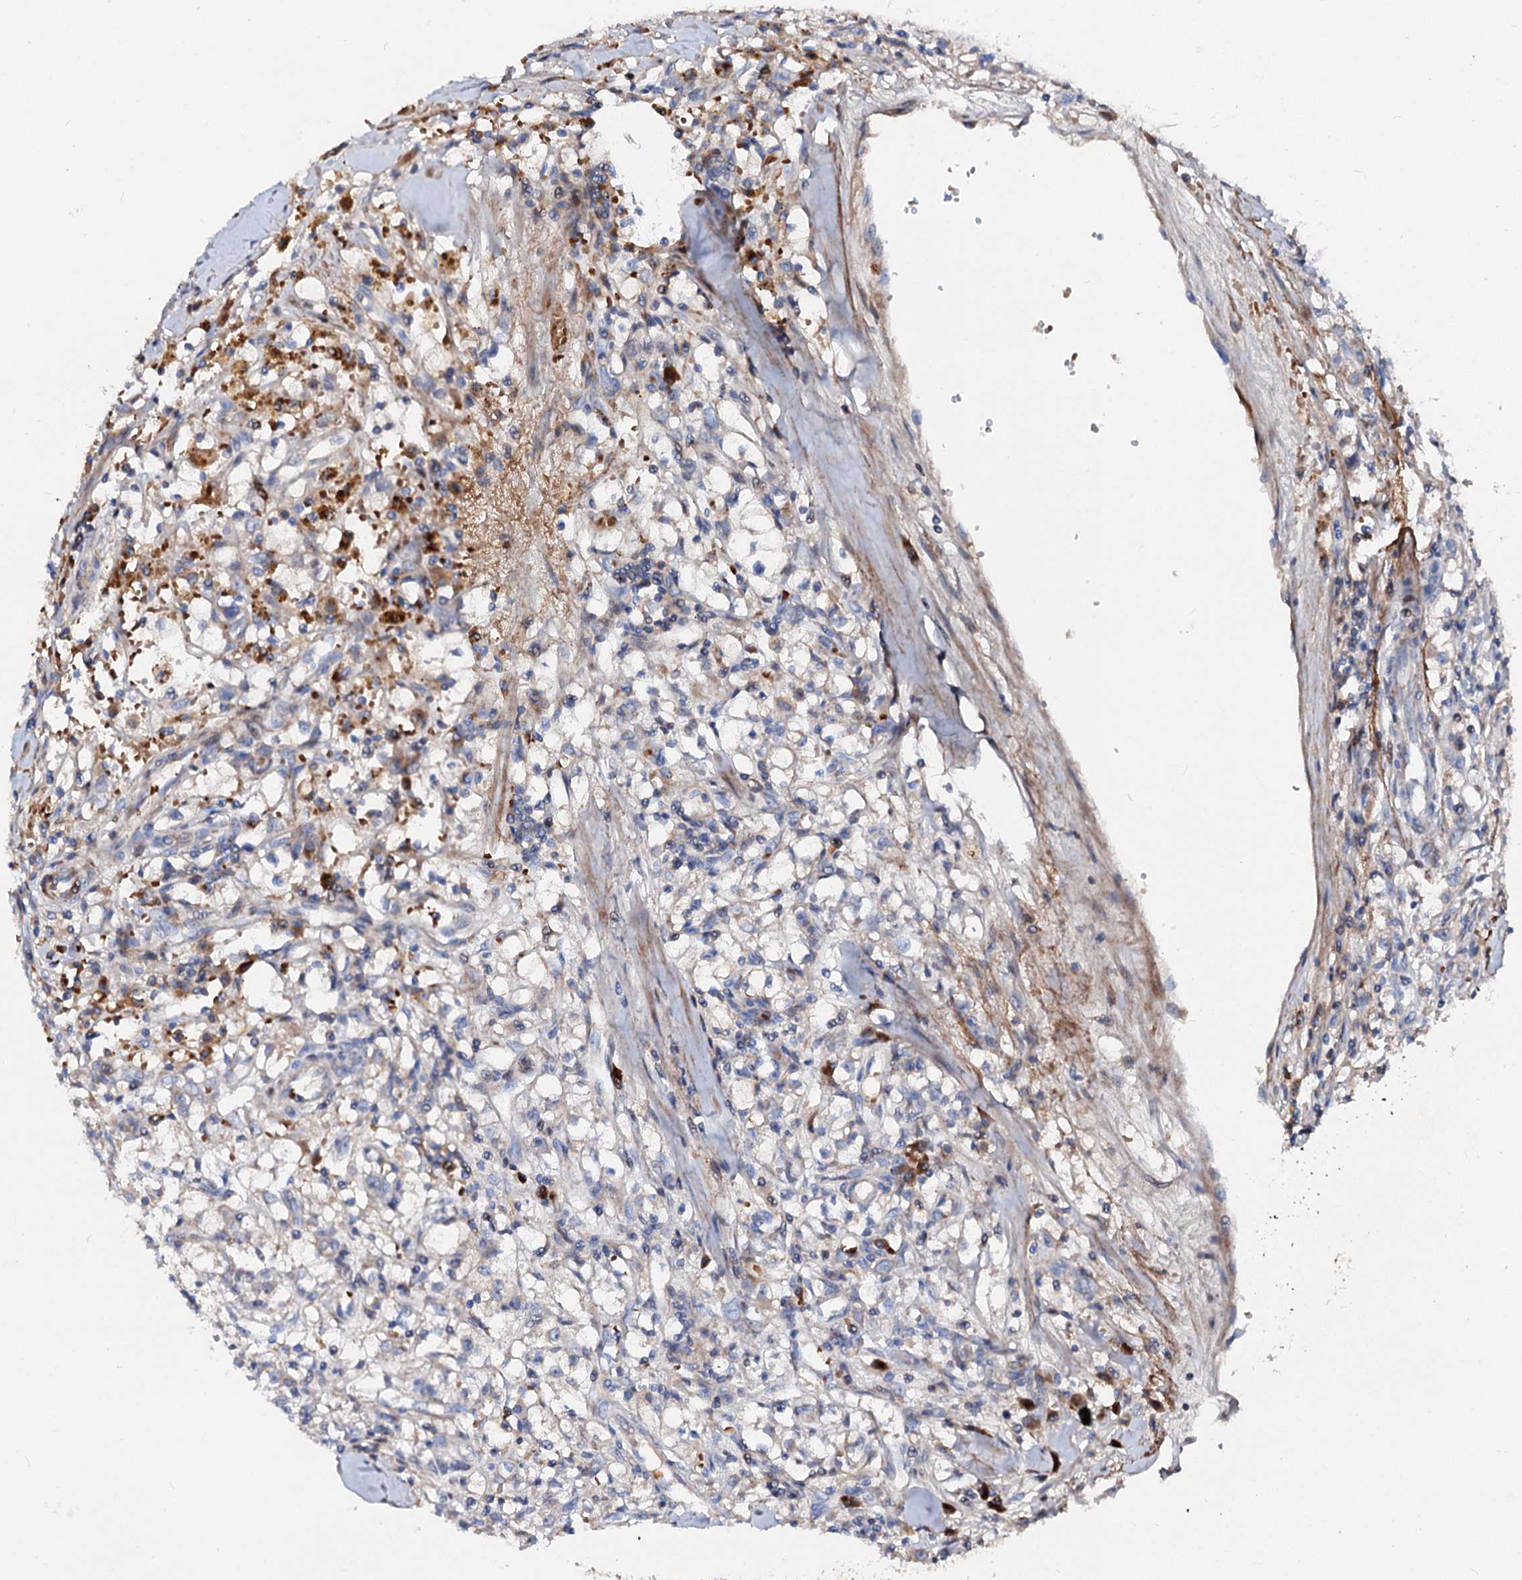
{"staining": {"intensity": "negative", "quantity": "none", "location": "none"}, "tissue": "renal cancer", "cell_type": "Tumor cells", "image_type": "cancer", "snomed": [{"axis": "morphology", "description": "Adenocarcinoma, NOS"}, {"axis": "topography", "description": "Kidney"}], "caption": "Immunohistochemistry of human renal adenocarcinoma demonstrates no positivity in tumor cells. (Stains: DAB IHC with hematoxylin counter stain, Microscopy: brightfield microscopy at high magnification).", "gene": "SLC10A7", "patient": {"sex": "male", "age": 56}}